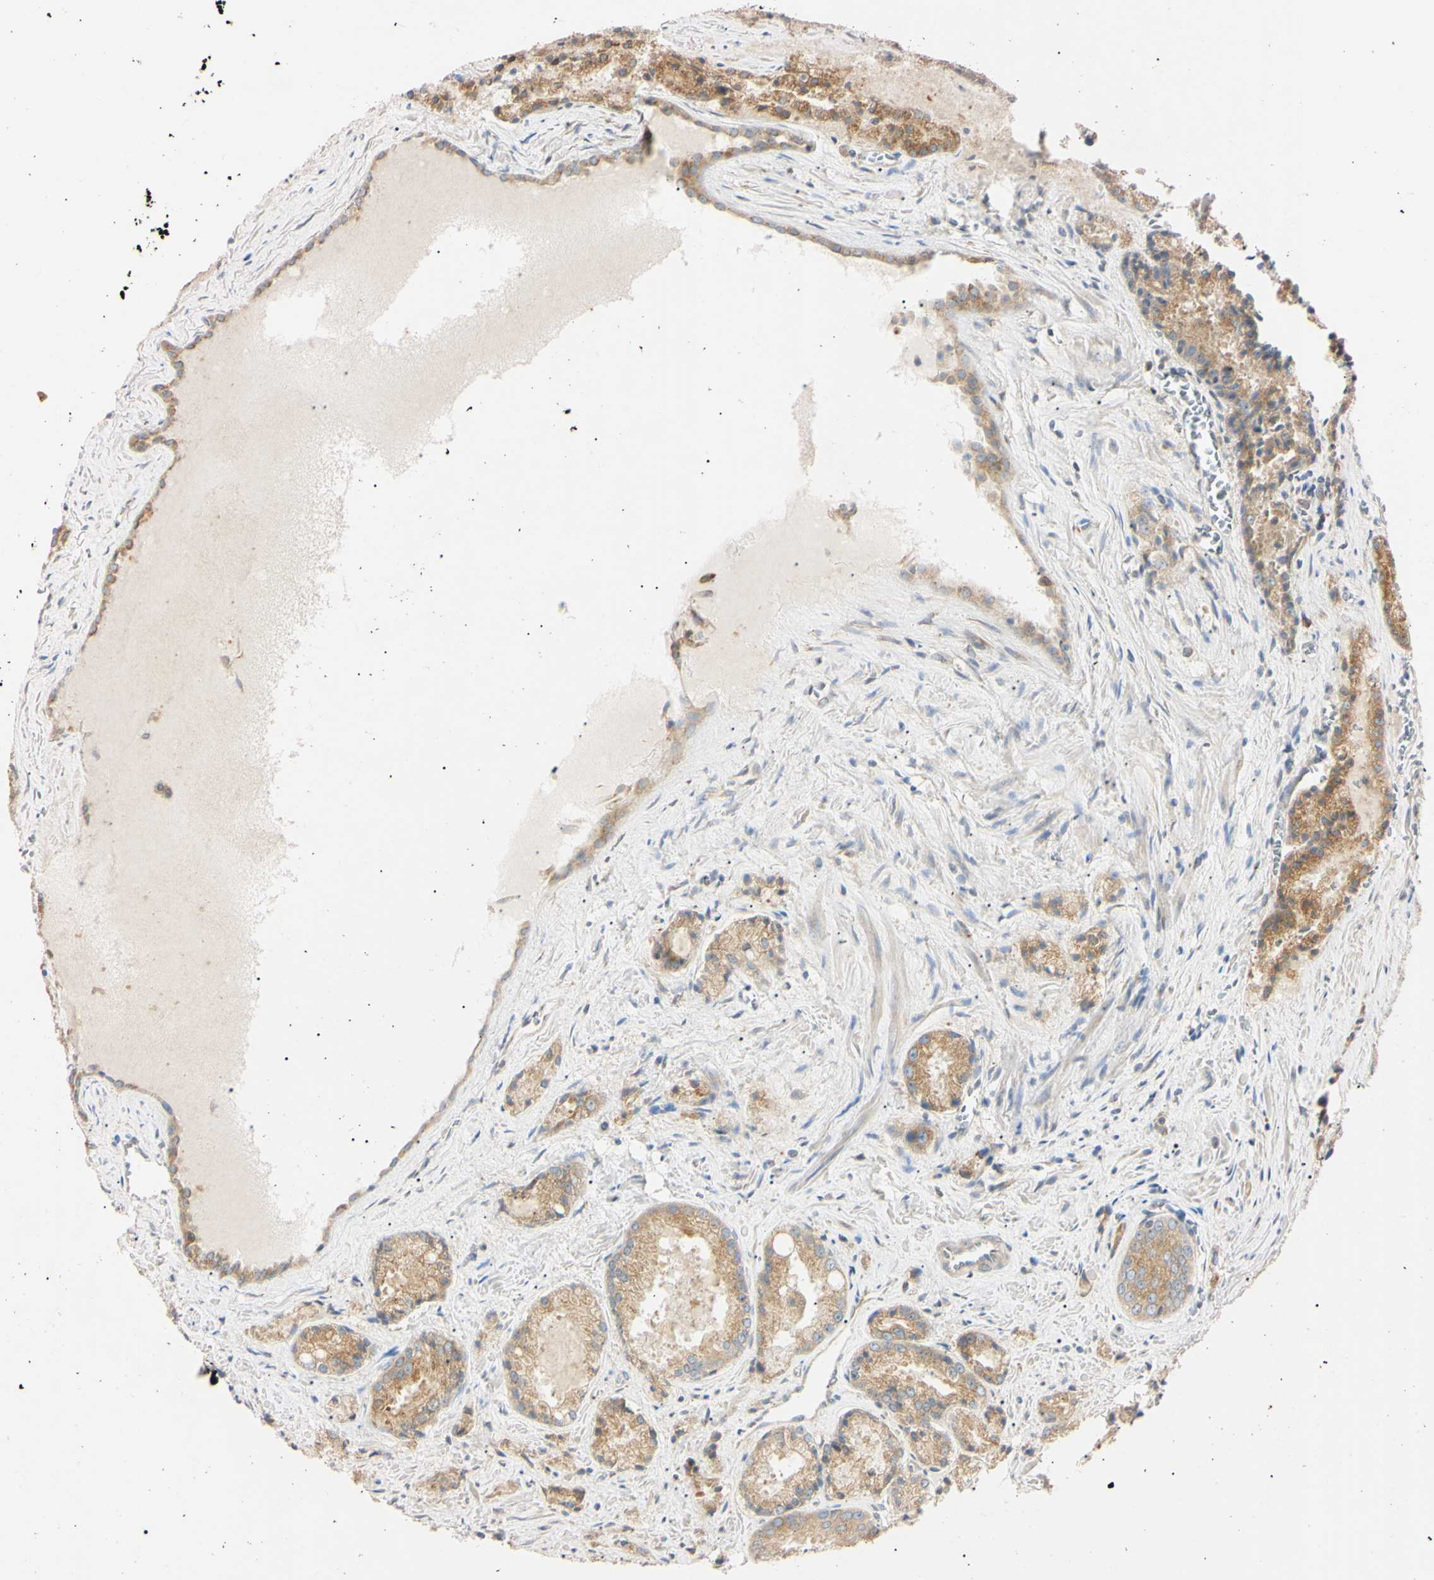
{"staining": {"intensity": "weak", "quantity": ">75%", "location": "cytoplasmic/membranous"}, "tissue": "prostate cancer", "cell_type": "Tumor cells", "image_type": "cancer", "snomed": [{"axis": "morphology", "description": "Adenocarcinoma, Low grade"}, {"axis": "topography", "description": "Prostate"}], "caption": "Immunohistochemistry staining of low-grade adenocarcinoma (prostate), which demonstrates low levels of weak cytoplasmic/membranous positivity in about >75% of tumor cells indicating weak cytoplasmic/membranous protein expression. The staining was performed using DAB (3,3'-diaminobenzidine) (brown) for protein detection and nuclei were counterstained in hematoxylin (blue).", "gene": "IER3IP1", "patient": {"sex": "male", "age": 64}}